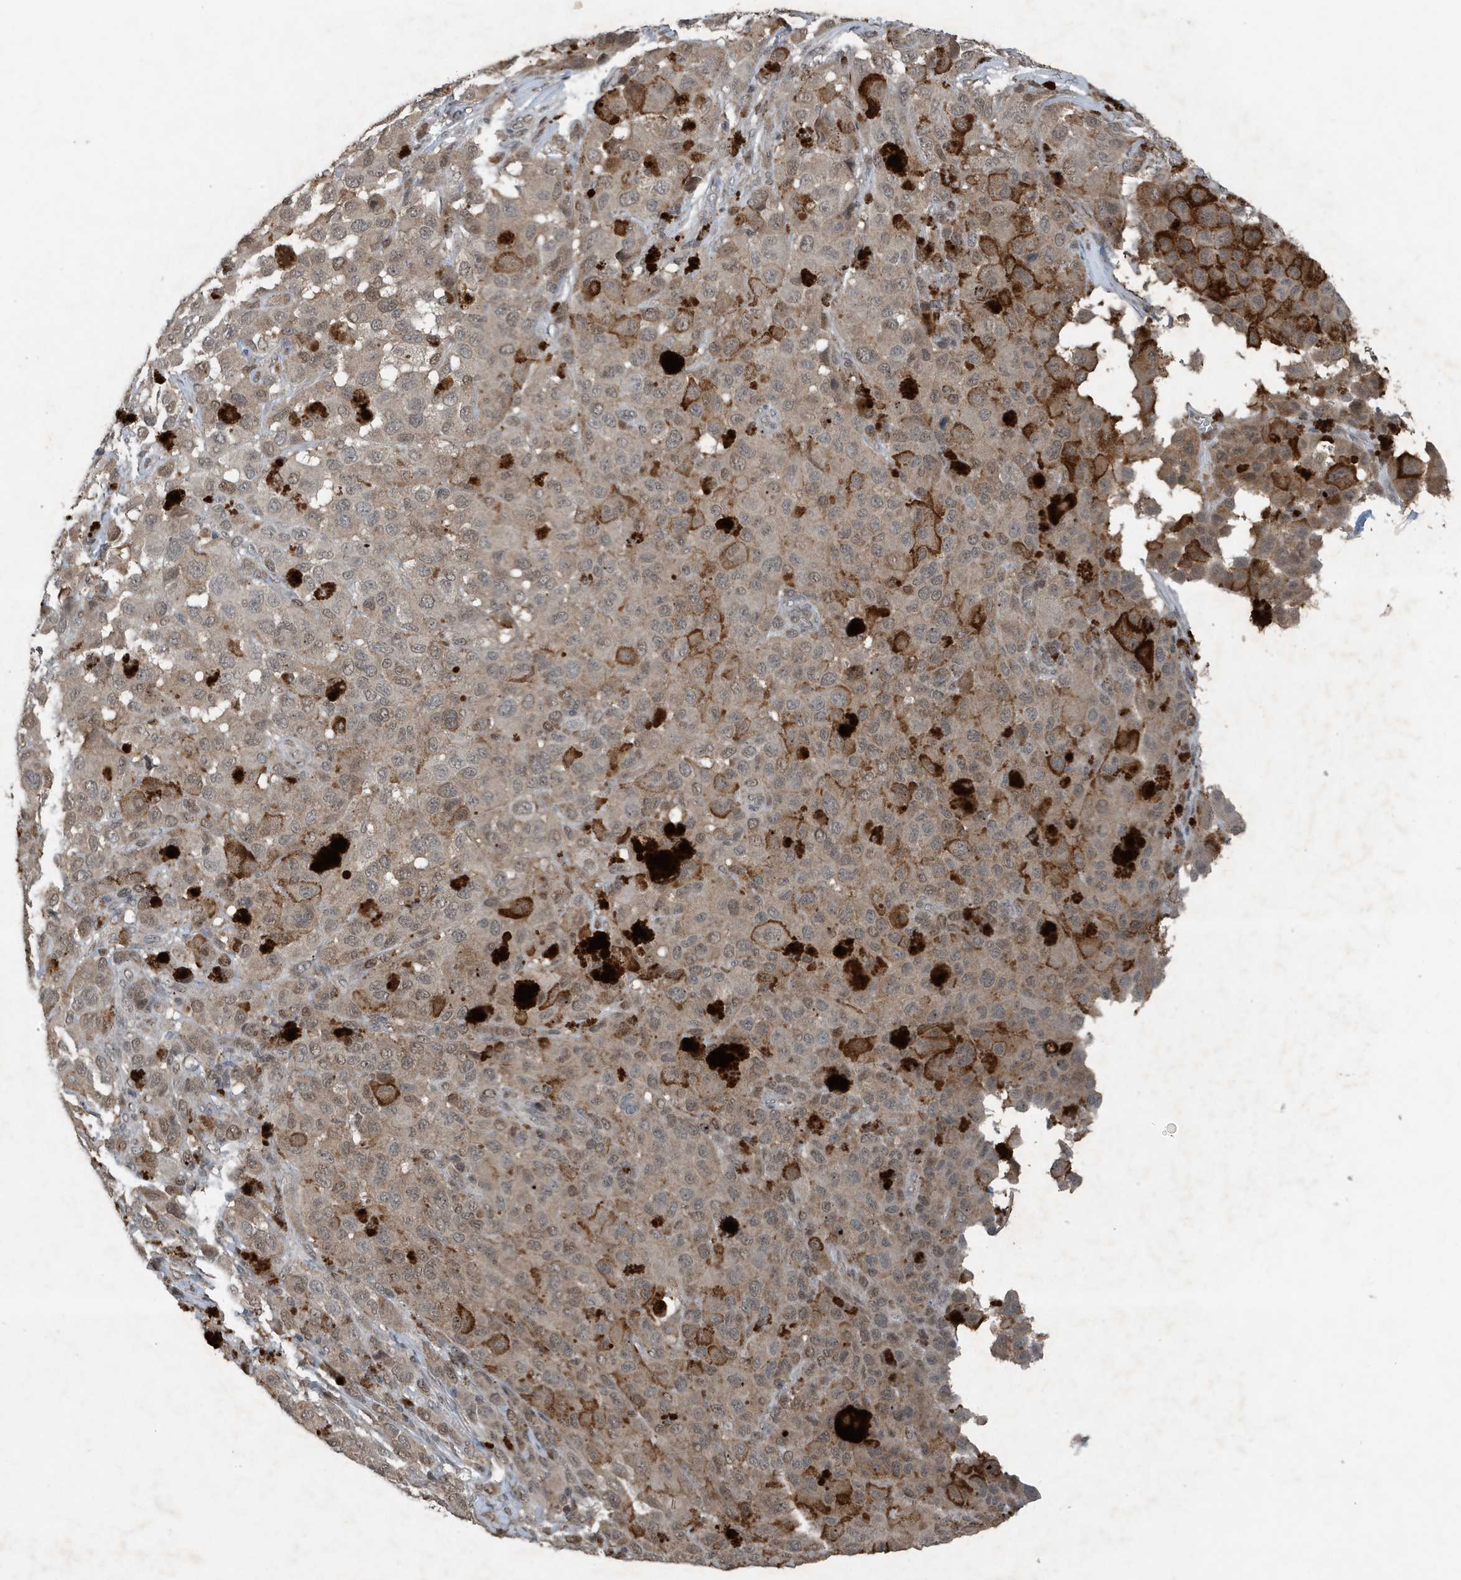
{"staining": {"intensity": "weak", "quantity": ">75%", "location": "cytoplasmic/membranous,nuclear"}, "tissue": "melanoma", "cell_type": "Tumor cells", "image_type": "cancer", "snomed": [{"axis": "morphology", "description": "Malignant melanoma, NOS"}, {"axis": "topography", "description": "Skin"}], "caption": "A photomicrograph of malignant melanoma stained for a protein shows weak cytoplasmic/membranous and nuclear brown staining in tumor cells. The staining was performed using DAB, with brown indicating positive protein expression. Nuclei are stained blue with hematoxylin.", "gene": "HSPA1A", "patient": {"sex": "male", "age": 96}}